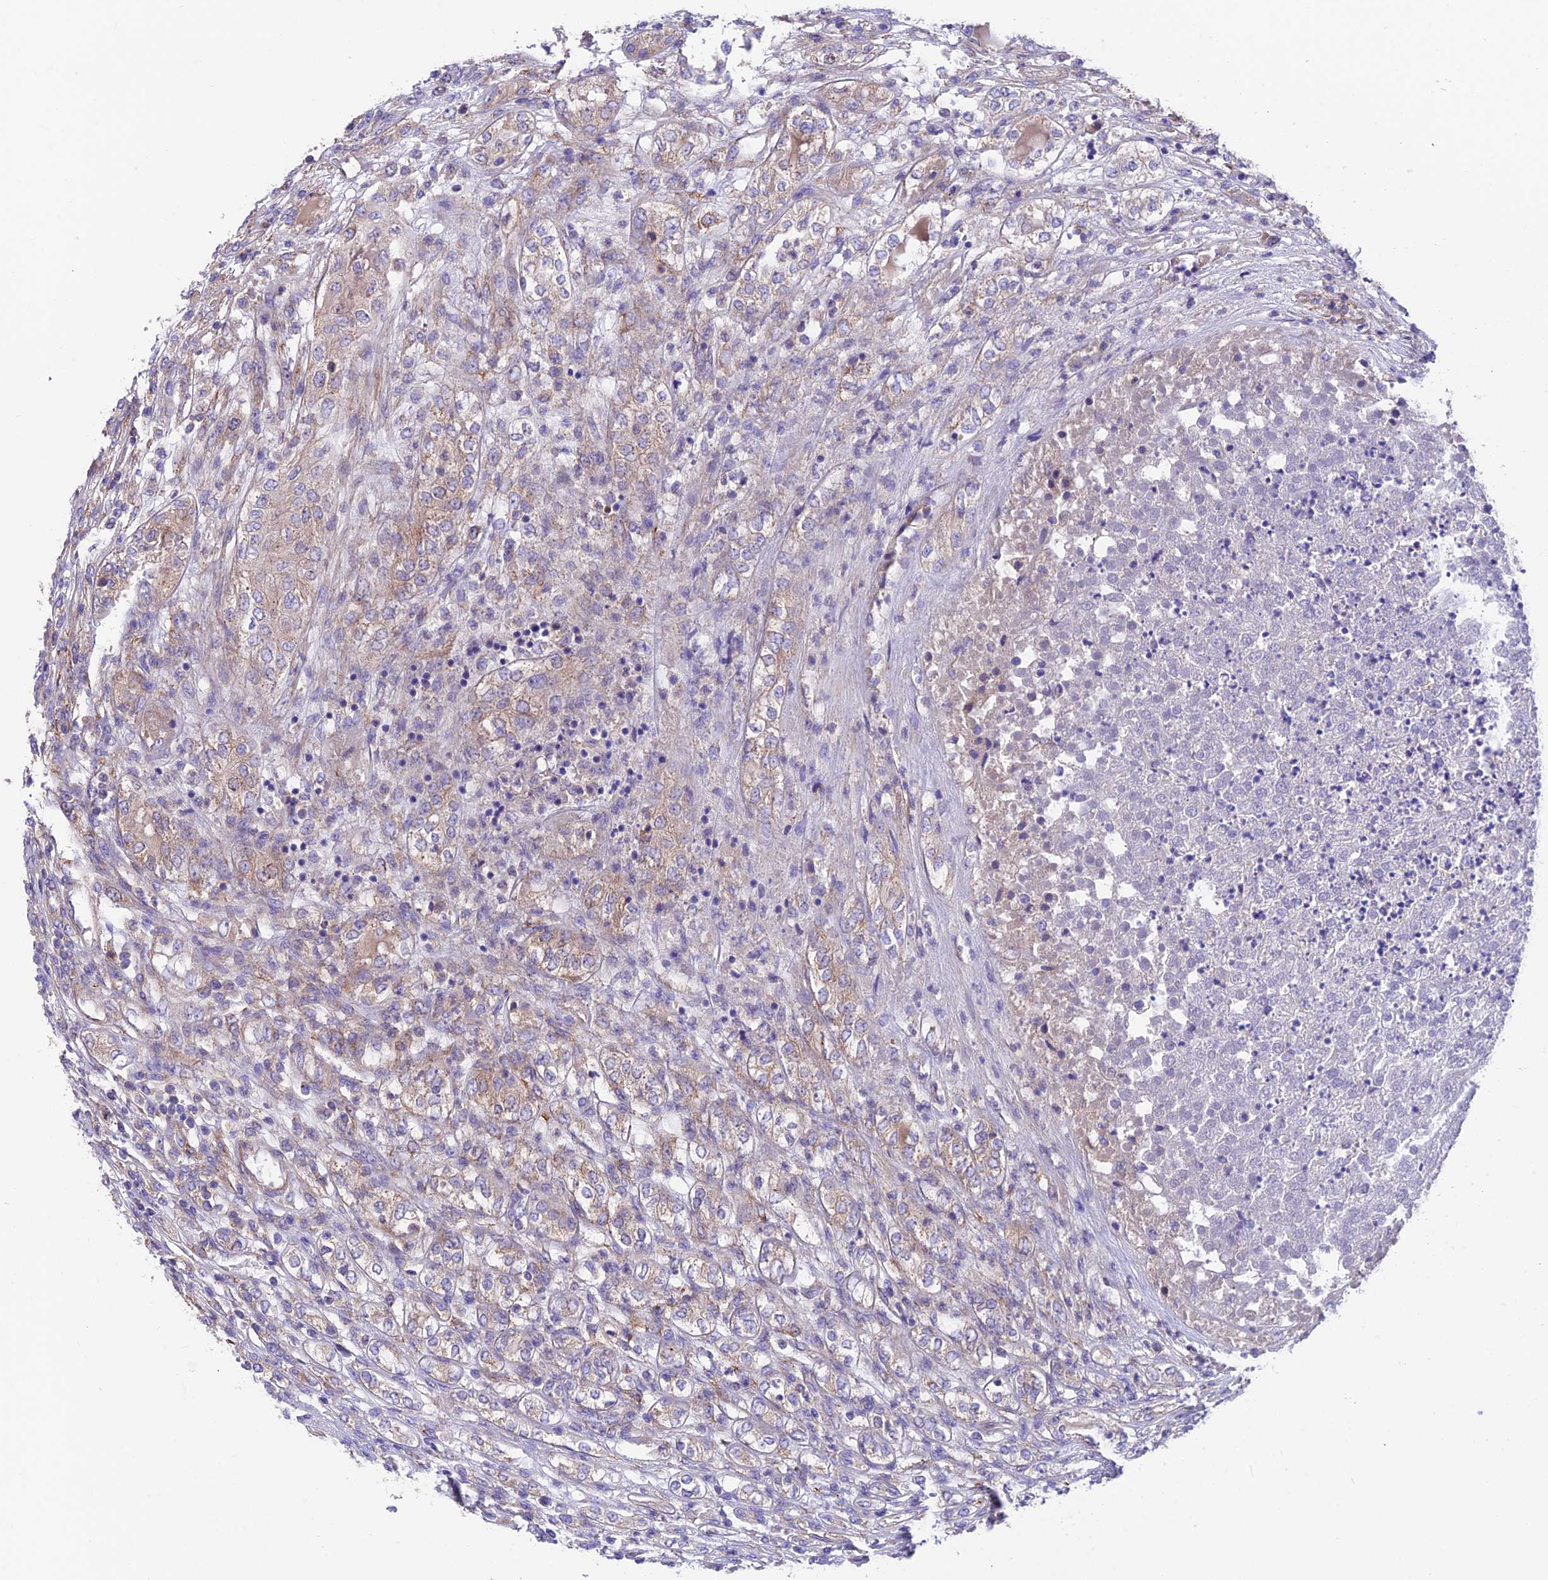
{"staining": {"intensity": "weak", "quantity": ">75%", "location": "cytoplasmic/membranous"}, "tissue": "renal cancer", "cell_type": "Tumor cells", "image_type": "cancer", "snomed": [{"axis": "morphology", "description": "Adenocarcinoma, NOS"}, {"axis": "topography", "description": "Kidney"}], "caption": "An immunohistochemistry (IHC) photomicrograph of neoplastic tissue is shown. Protein staining in brown shows weak cytoplasmic/membranous positivity in renal adenocarcinoma within tumor cells. (IHC, brightfield microscopy, high magnification).", "gene": "VPS16", "patient": {"sex": "female", "age": 54}}